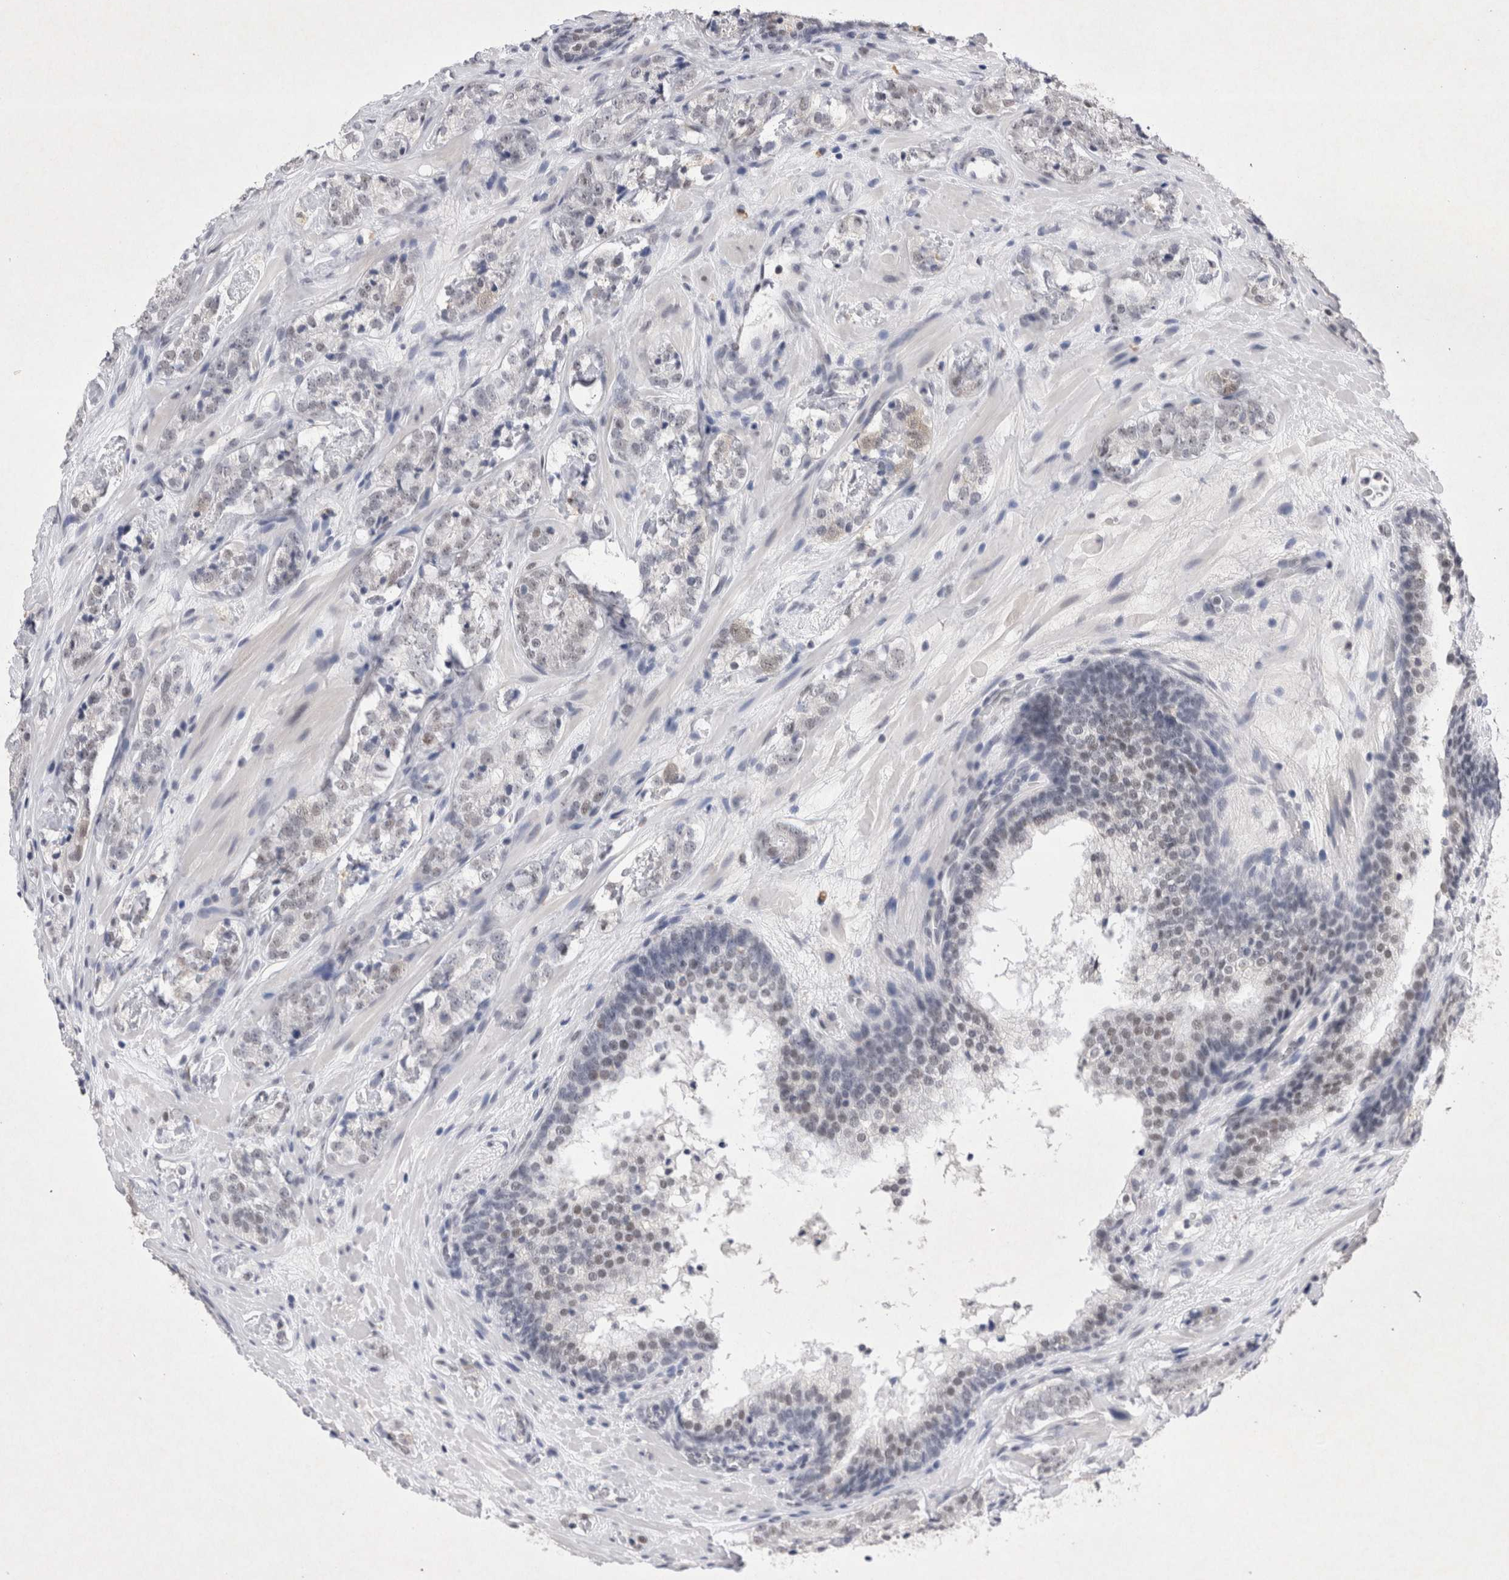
{"staining": {"intensity": "negative", "quantity": "none", "location": "none"}, "tissue": "prostate cancer", "cell_type": "Tumor cells", "image_type": "cancer", "snomed": [{"axis": "morphology", "description": "Adenocarcinoma, High grade"}, {"axis": "topography", "description": "Prostate"}], "caption": "High-grade adenocarcinoma (prostate) stained for a protein using IHC demonstrates no staining tumor cells.", "gene": "RBM6", "patient": {"sex": "male", "age": 56}}